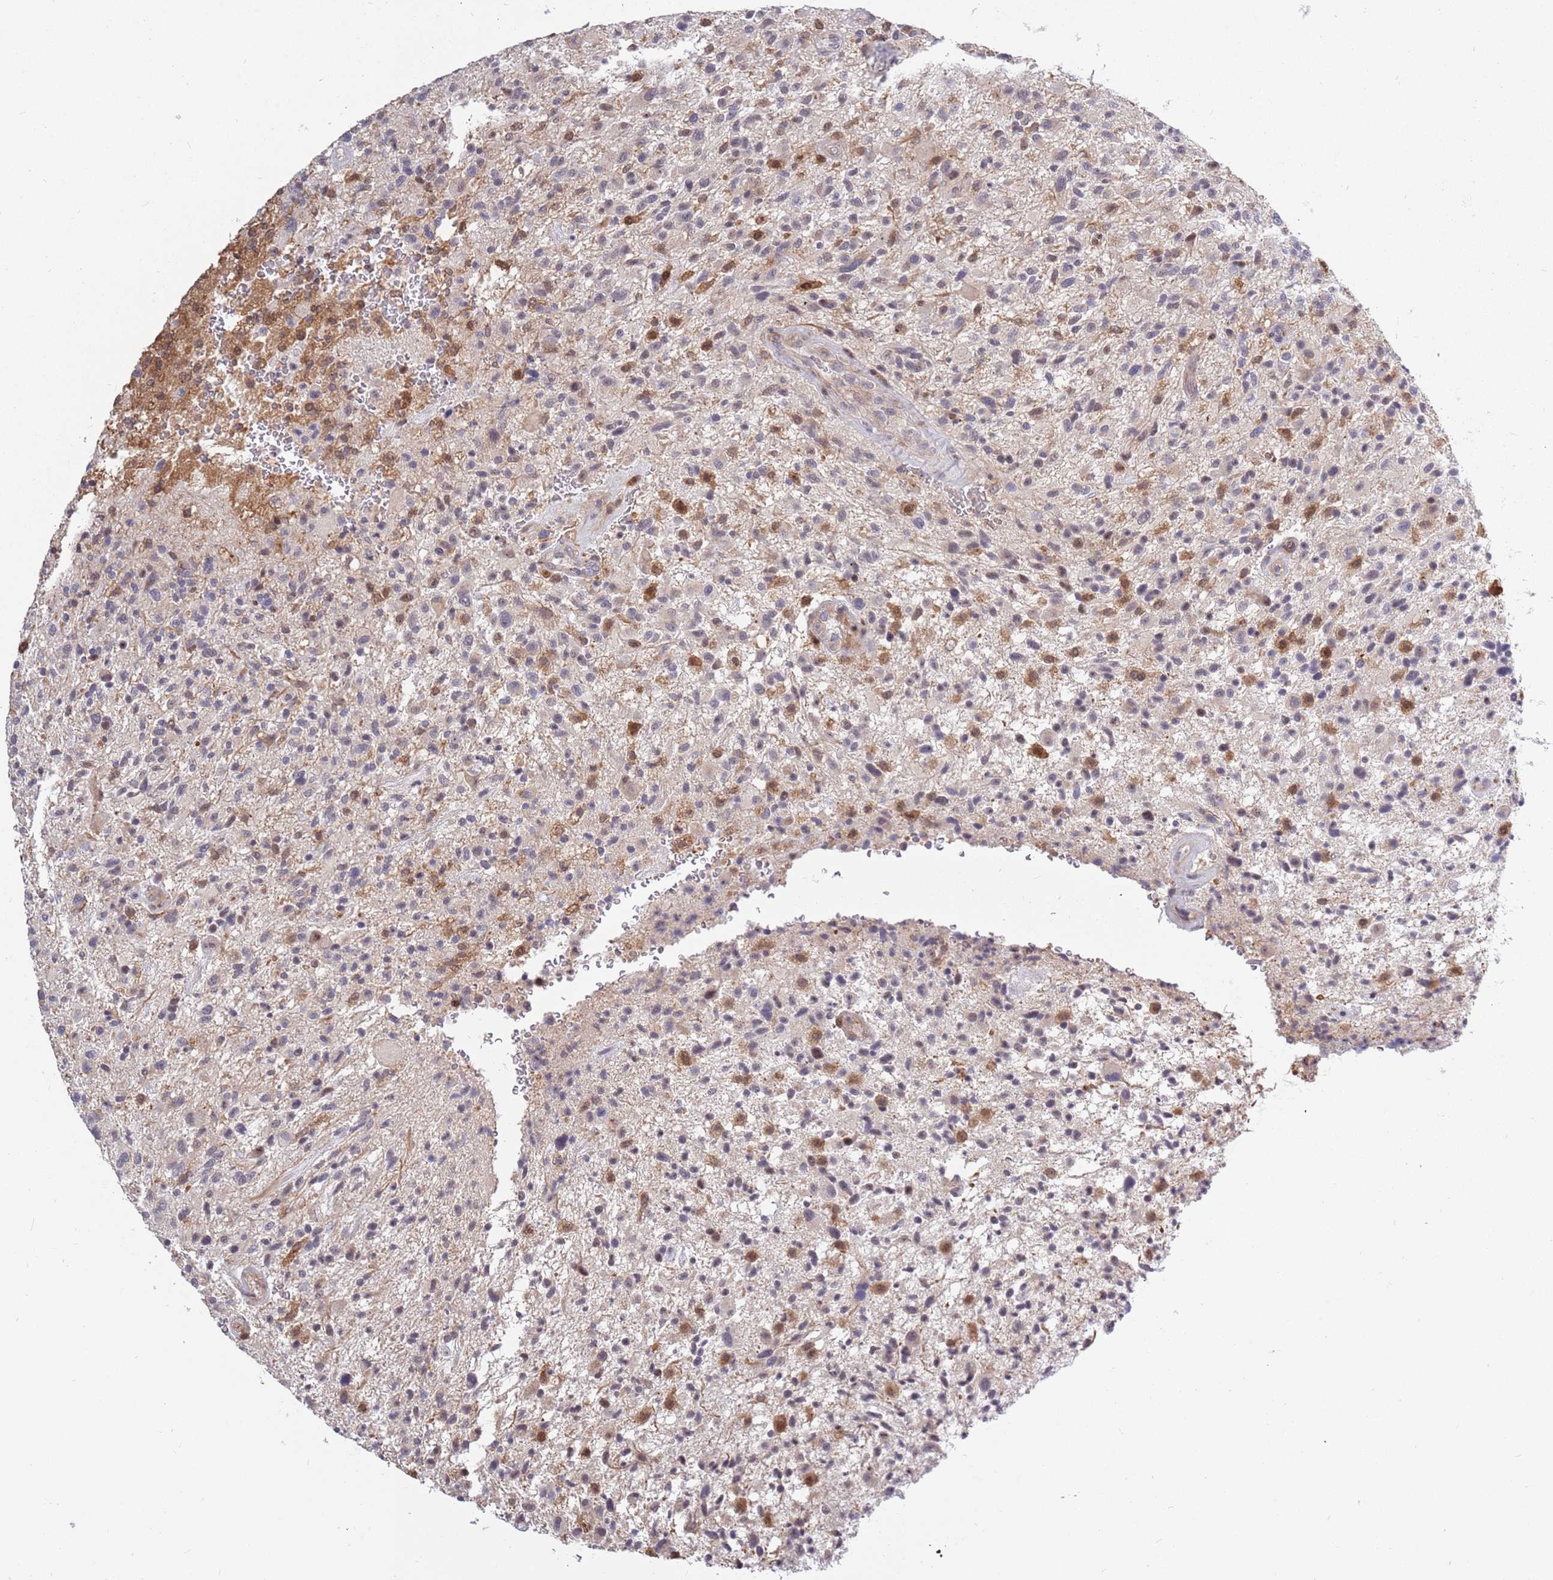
{"staining": {"intensity": "weak", "quantity": "<25%", "location": "nuclear"}, "tissue": "glioma", "cell_type": "Tumor cells", "image_type": "cancer", "snomed": [{"axis": "morphology", "description": "Glioma, malignant, High grade"}, {"axis": "topography", "description": "Brain"}], "caption": "Immunohistochemistry image of glioma stained for a protein (brown), which demonstrates no expression in tumor cells.", "gene": "CCNJL", "patient": {"sex": "male", "age": 47}}